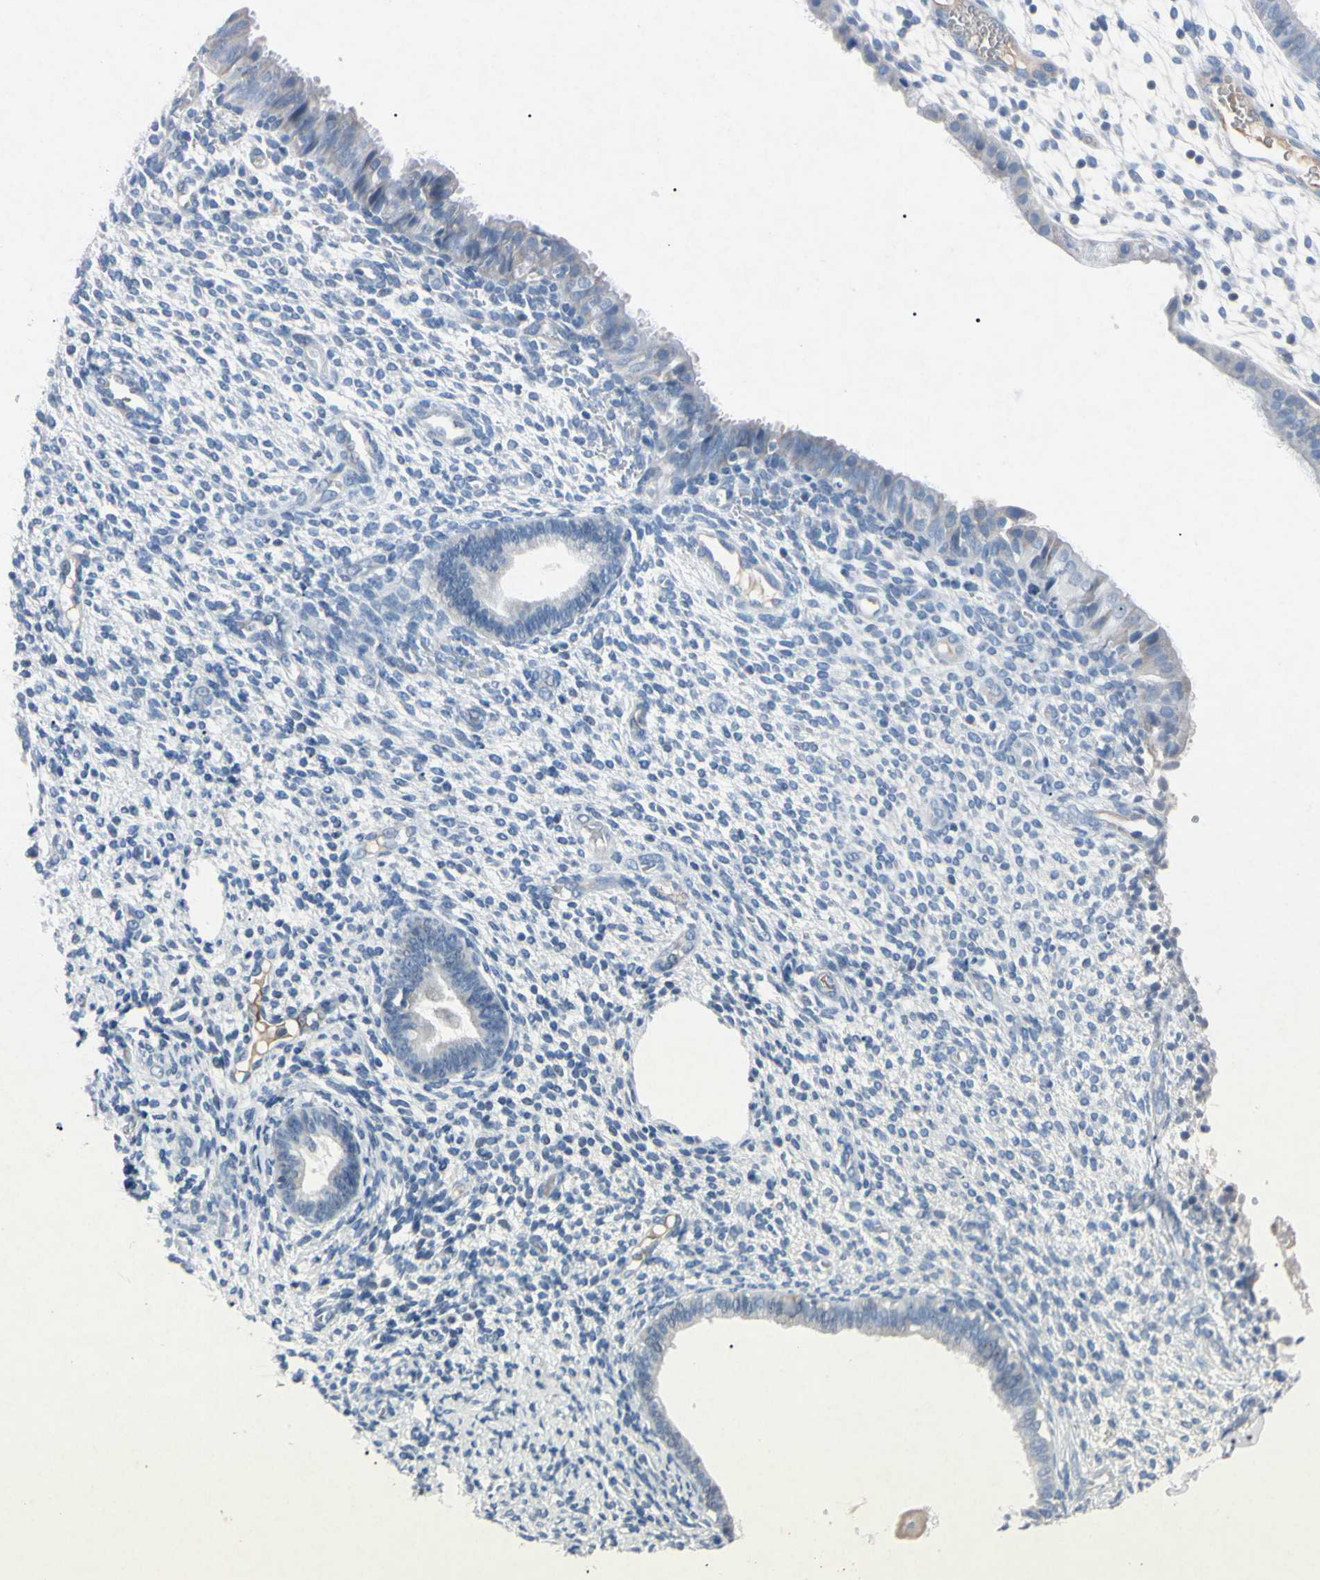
{"staining": {"intensity": "negative", "quantity": "none", "location": "none"}, "tissue": "endometrium", "cell_type": "Cells in endometrial stroma", "image_type": "normal", "snomed": [{"axis": "morphology", "description": "Normal tissue, NOS"}, {"axis": "topography", "description": "Endometrium"}], "caption": "Immunohistochemistry histopathology image of normal endometrium: endometrium stained with DAB reveals no significant protein positivity in cells in endometrial stroma. (Brightfield microscopy of DAB IHC at high magnification).", "gene": "ELN", "patient": {"sex": "female", "age": 61}}